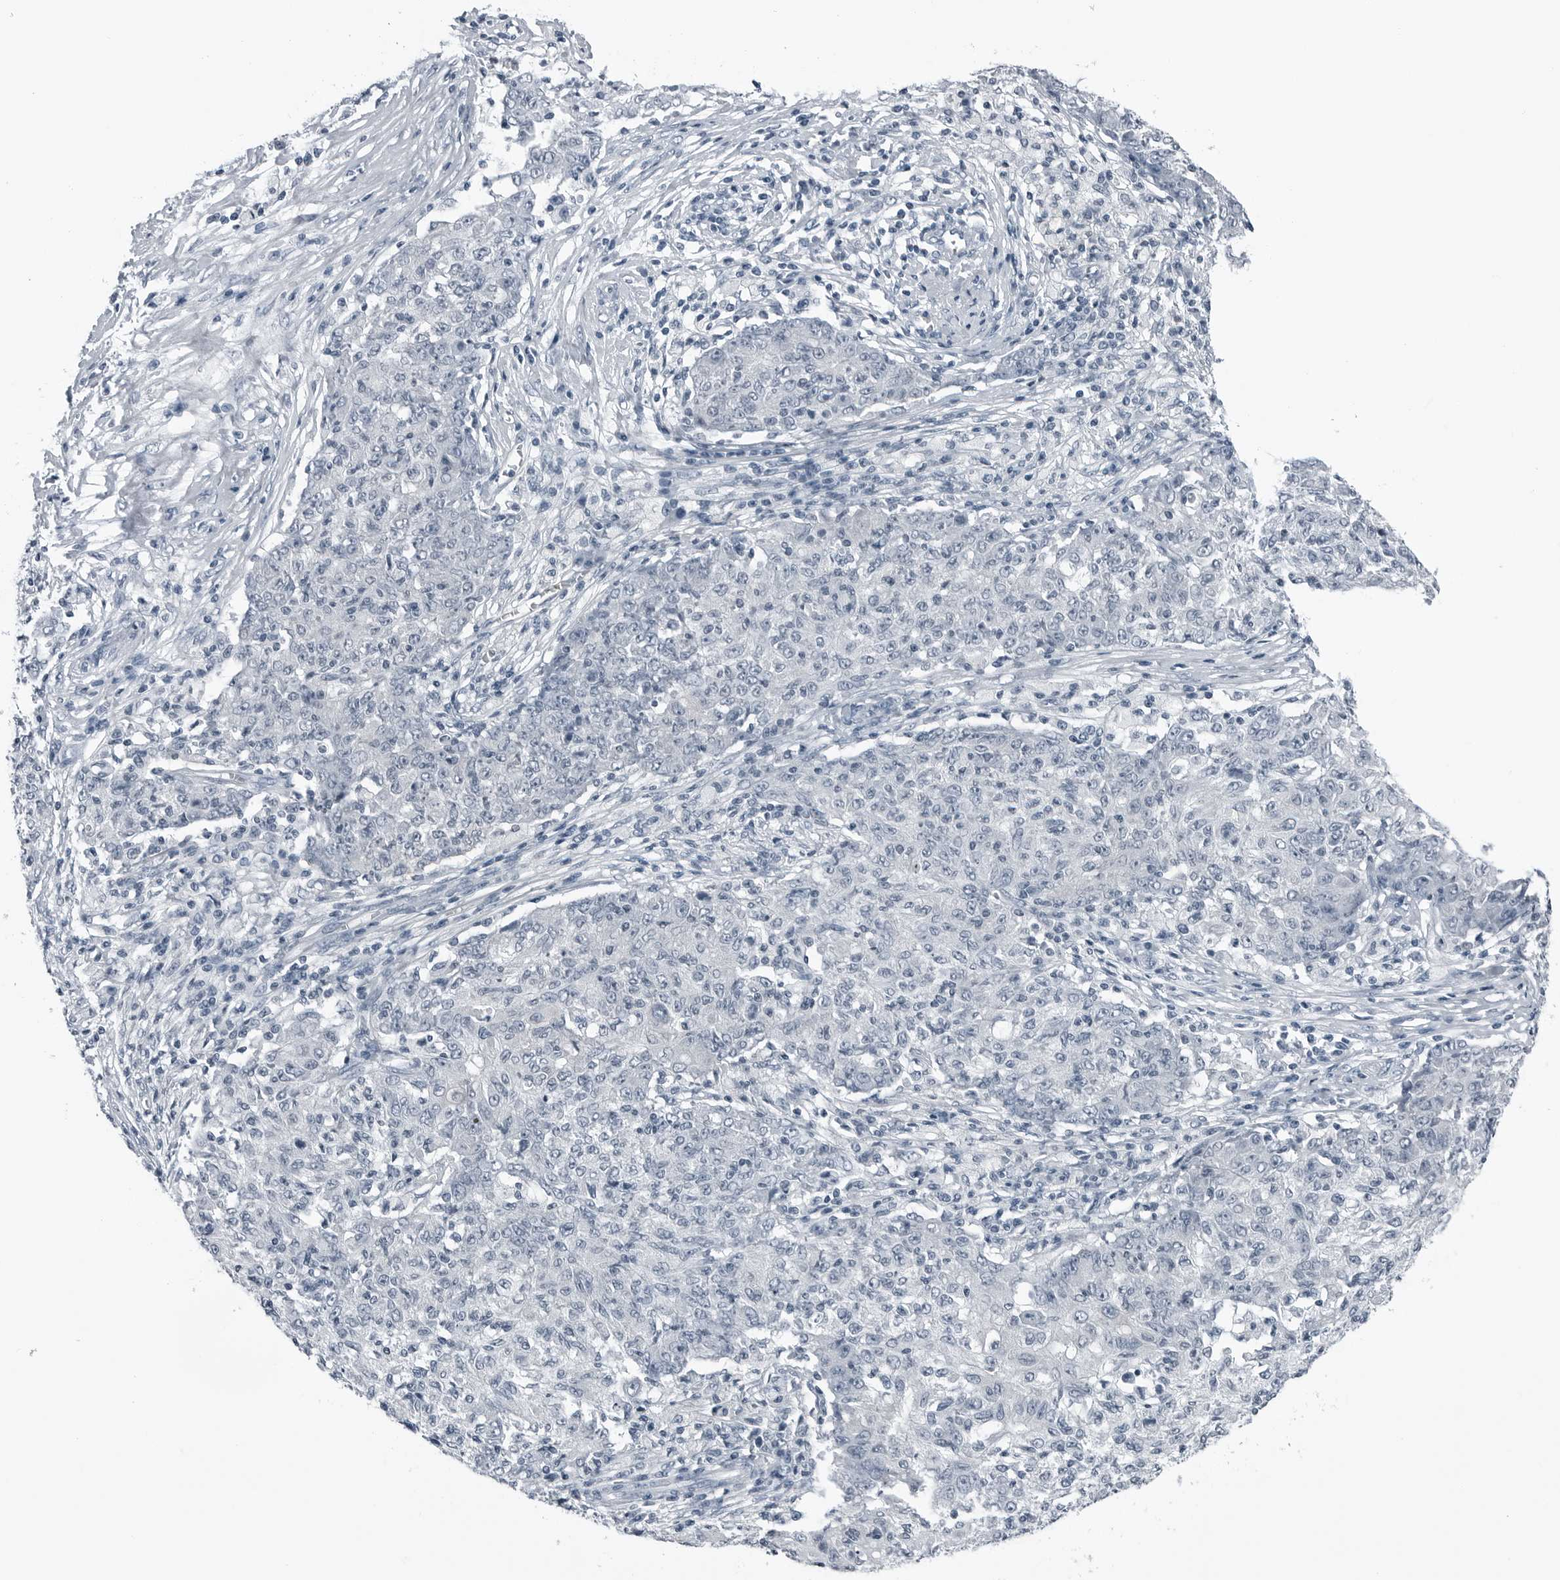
{"staining": {"intensity": "negative", "quantity": "none", "location": "none"}, "tissue": "ovarian cancer", "cell_type": "Tumor cells", "image_type": "cancer", "snomed": [{"axis": "morphology", "description": "Carcinoma, endometroid"}, {"axis": "topography", "description": "Ovary"}], "caption": "High magnification brightfield microscopy of ovarian cancer stained with DAB (3,3'-diaminobenzidine) (brown) and counterstained with hematoxylin (blue): tumor cells show no significant staining.", "gene": "SPINK1", "patient": {"sex": "female", "age": 42}}